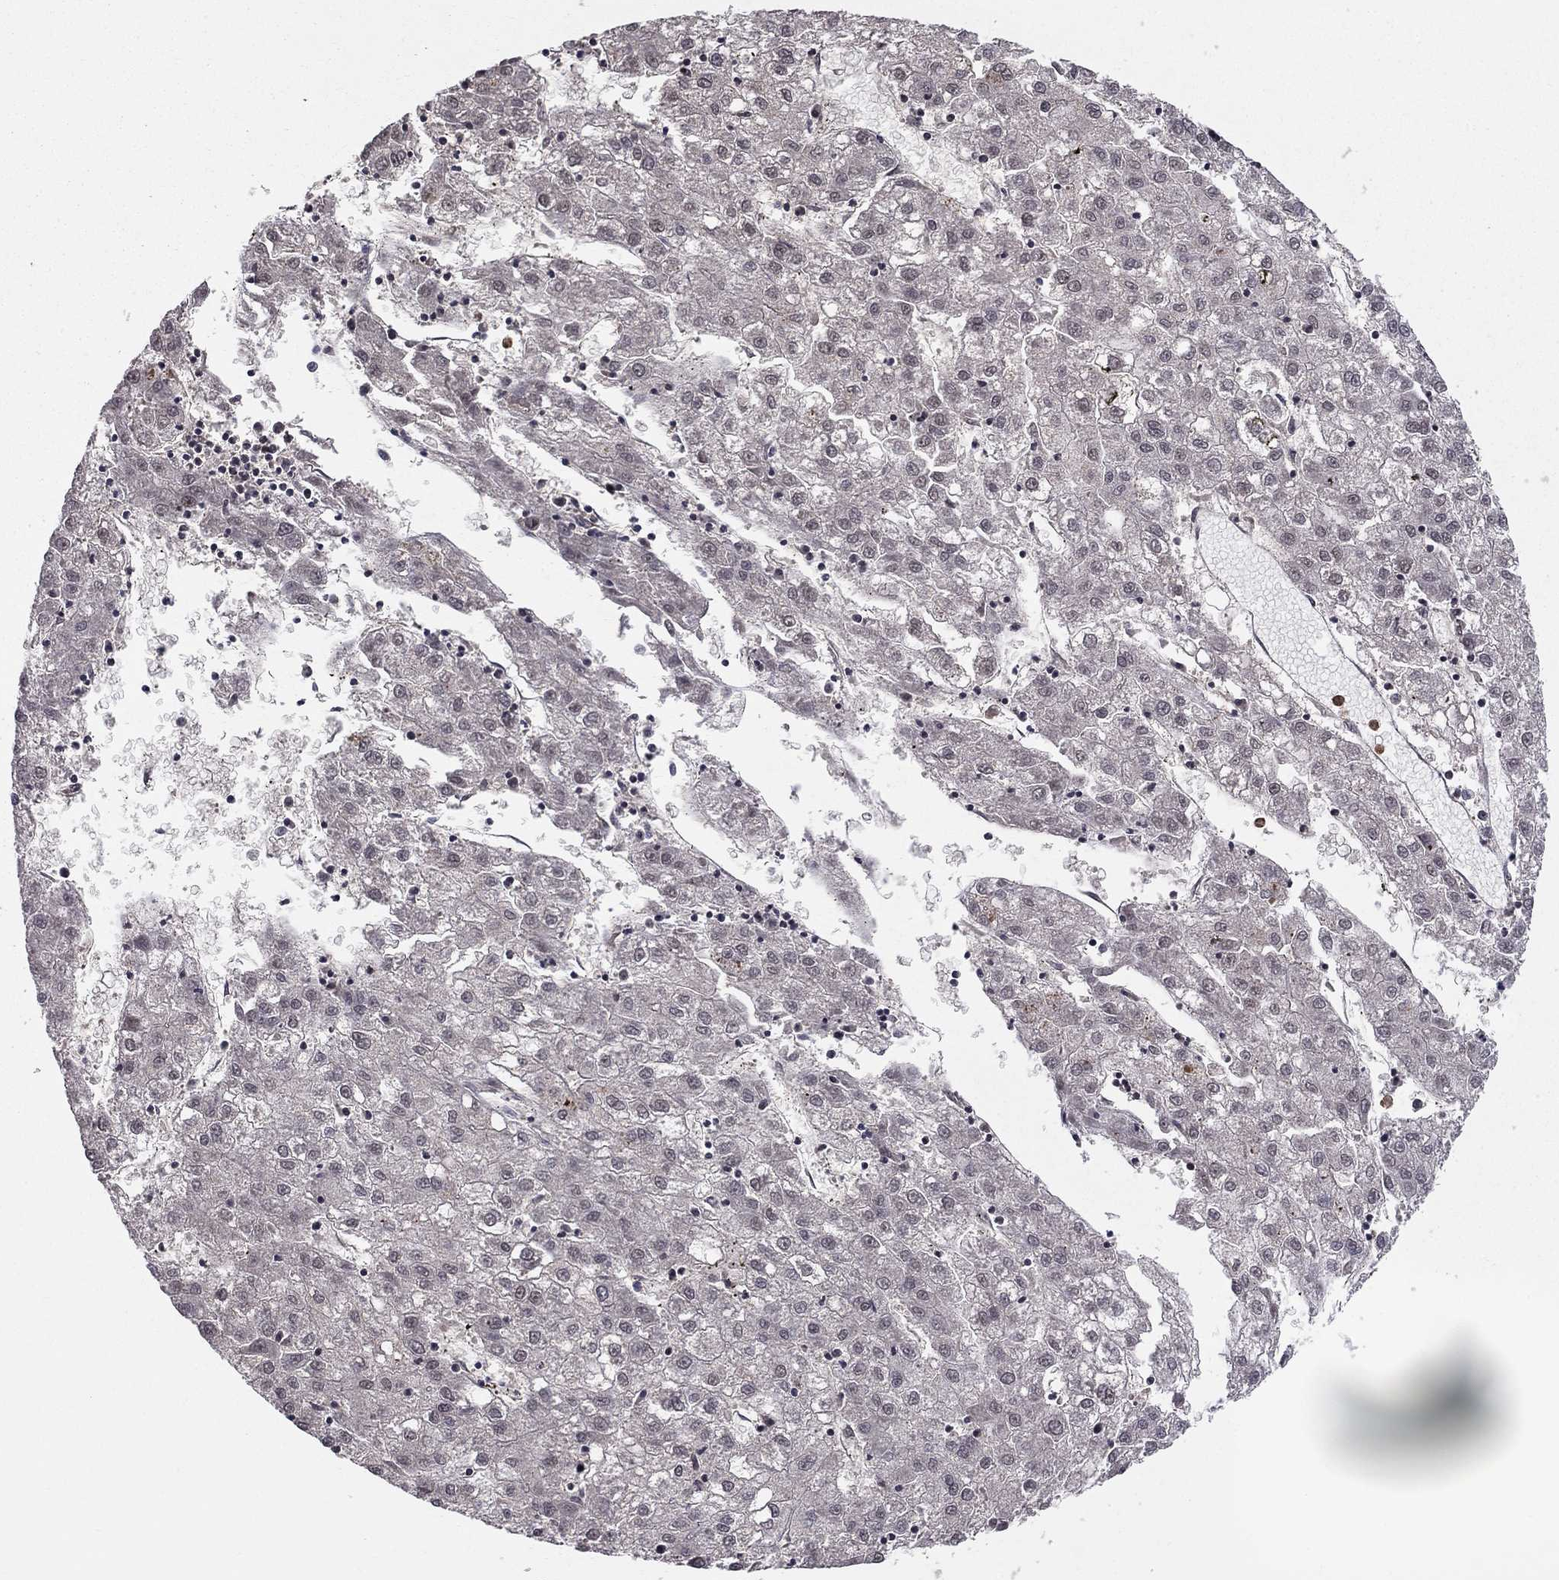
{"staining": {"intensity": "negative", "quantity": "none", "location": "none"}, "tissue": "liver cancer", "cell_type": "Tumor cells", "image_type": "cancer", "snomed": [{"axis": "morphology", "description": "Carcinoma, Hepatocellular, NOS"}, {"axis": "topography", "description": "Liver"}], "caption": "IHC of human liver cancer shows no staining in tumor cells.", "gene": "SSX2IP", "patient": {"sex": "male", "age": 72}}